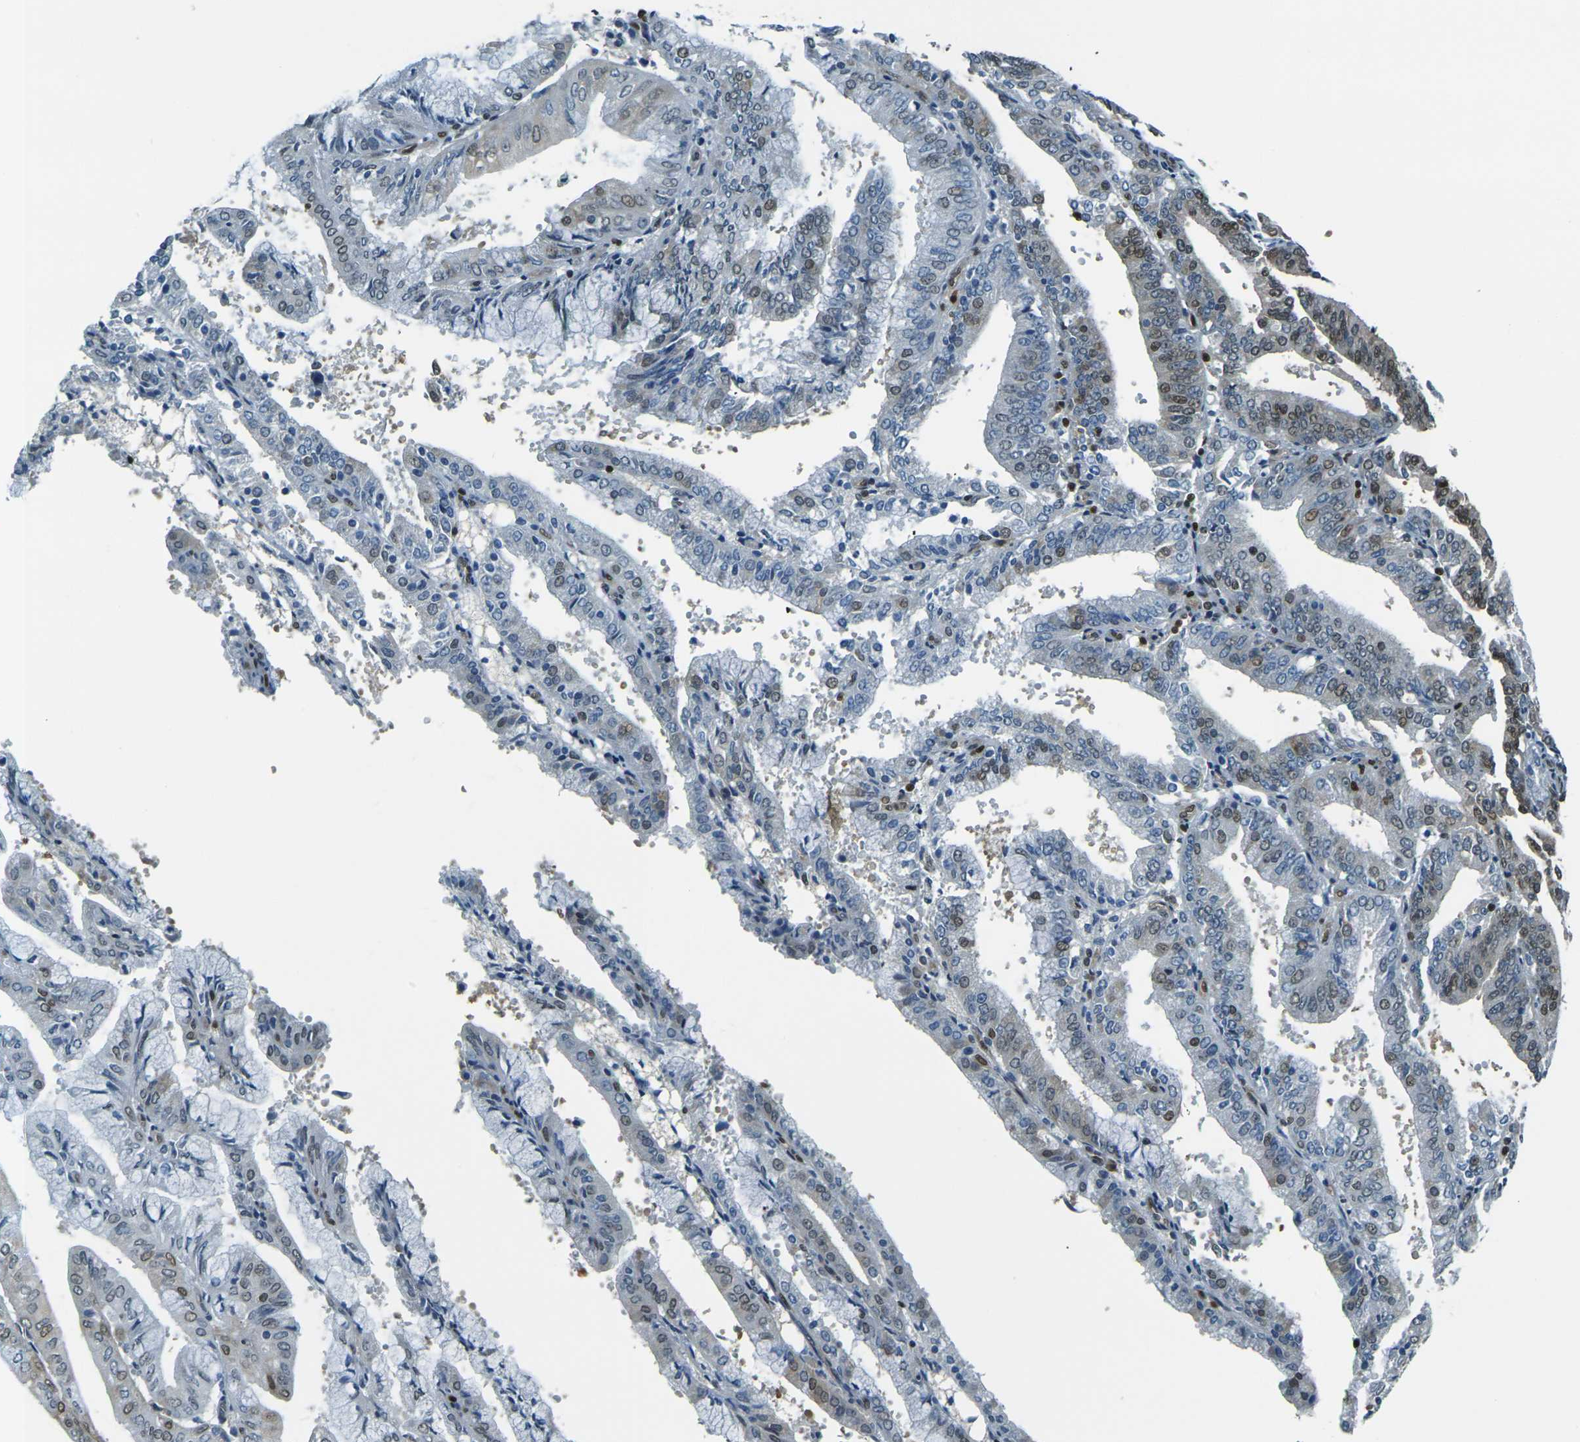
{"staining": {"intensity": "moderate", "quantity": "25%-75%", "location": "nuclear"}, "tissue": "endometrial cancer", "cell_type": "Tumor cells", "image_type": "cancer", "snomed": [{"axis": "morphology", "description": "Adenocarcinoma, NOS"}, {"axis": "topography", "description": "Endometrium"}], "caption": "A high-resolution photomicrograph shows immunohistochemistry (IHC) staining of endometrial adenocarcinoma, which shows moderate nuclear positivity in about 25%-75% of tumor cells.", "gene": "NHEJ1", "patient": {"sex": "female", "age": 63}}